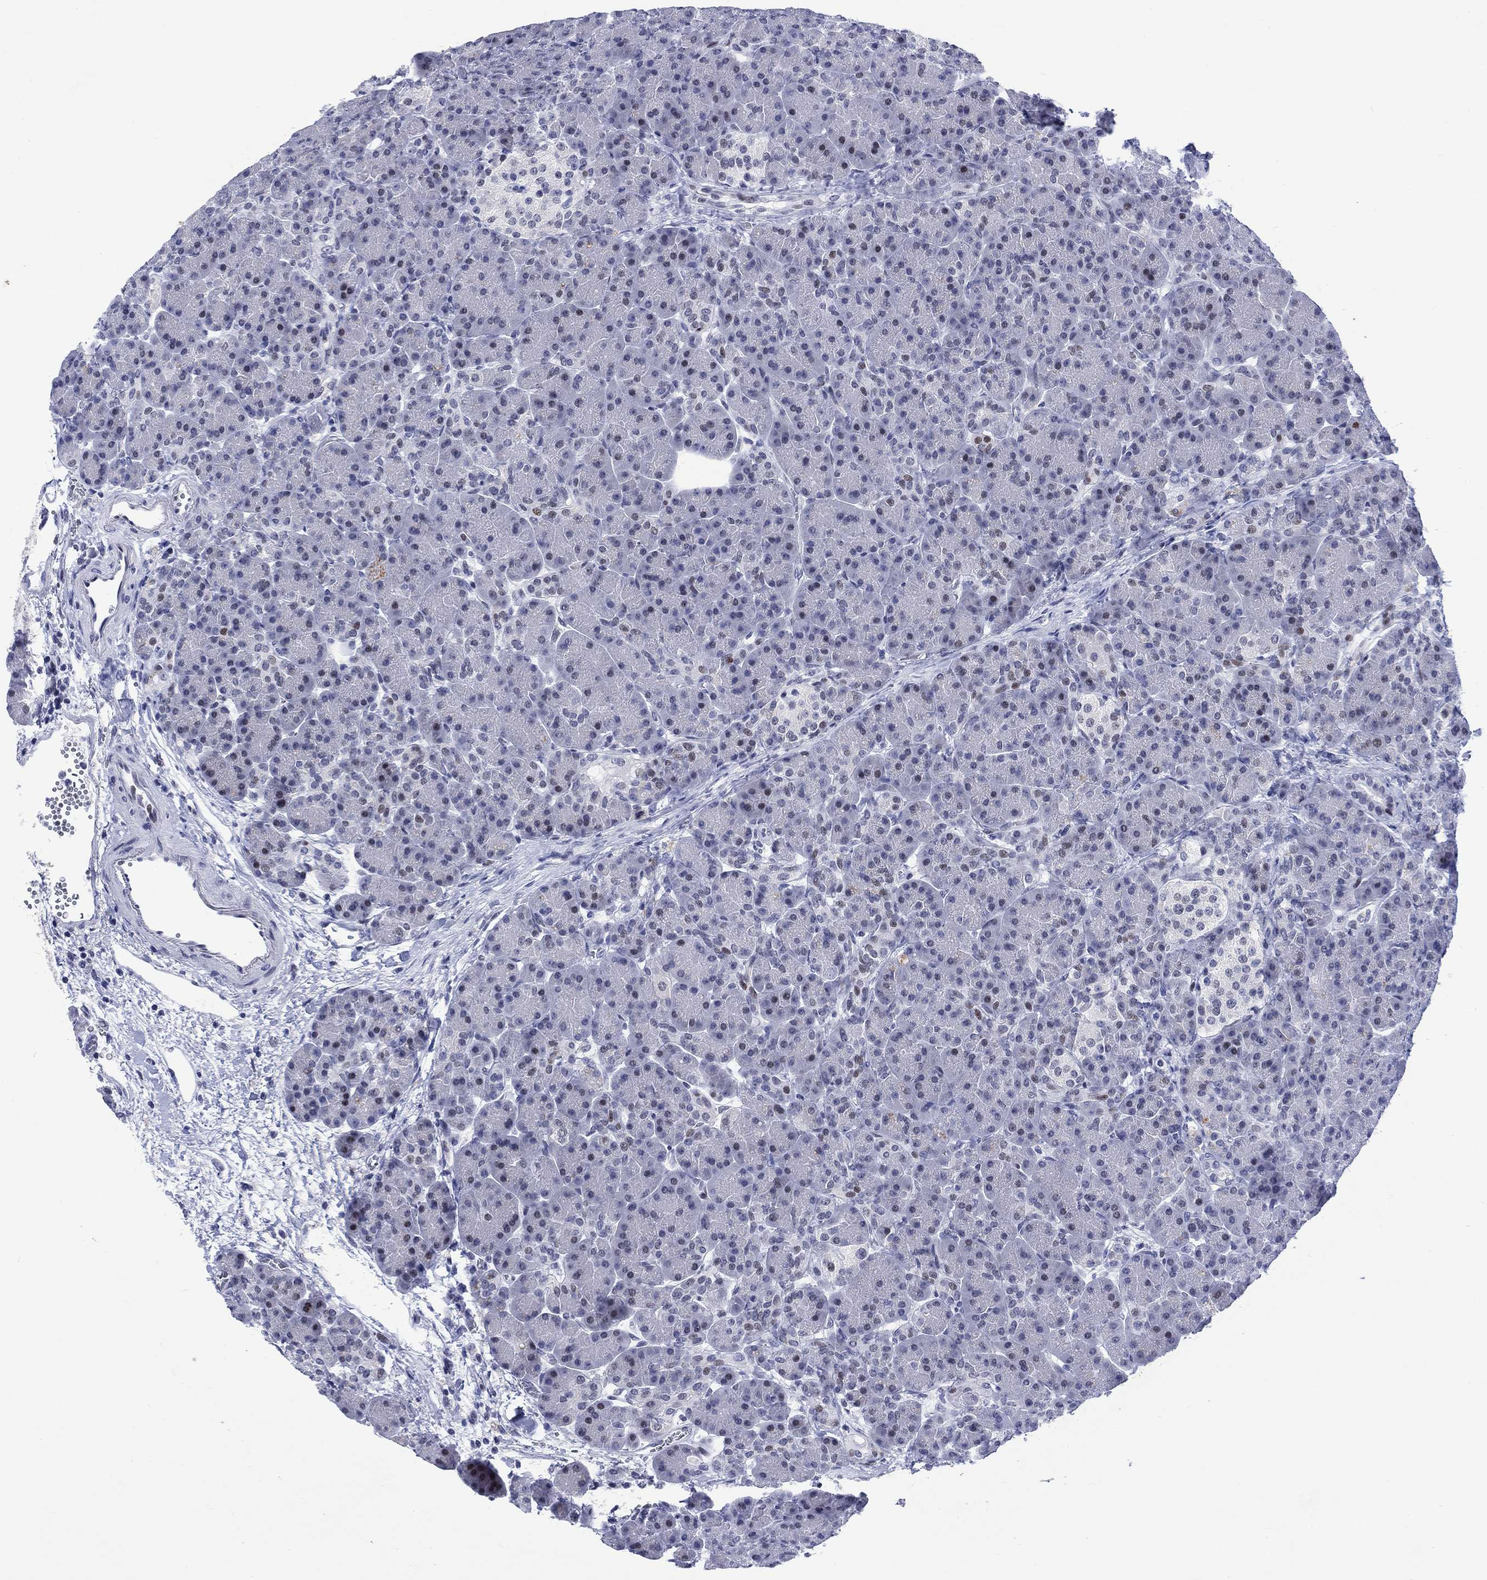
{"staining": {"intensity": "moderate", "quantity": "<25%", "location": "nuclear"}, "tissue": "pancreas", "cell_type": "Exocrine glandular cells", "image_type": "normal", "snomed": [{"axis": "morphology", "description": "Normal tissue, NOS"}, {"axis": "topography", "description": "Pancreas"}], "caption": "Unremarkable pancreas demonstrates moderate nuclear expression in about <25% of exocrine glandular cells, visualized by immunohistochemistry.", "gene": "CDCA2", "patient": {"sex": "female", "age": 63}}